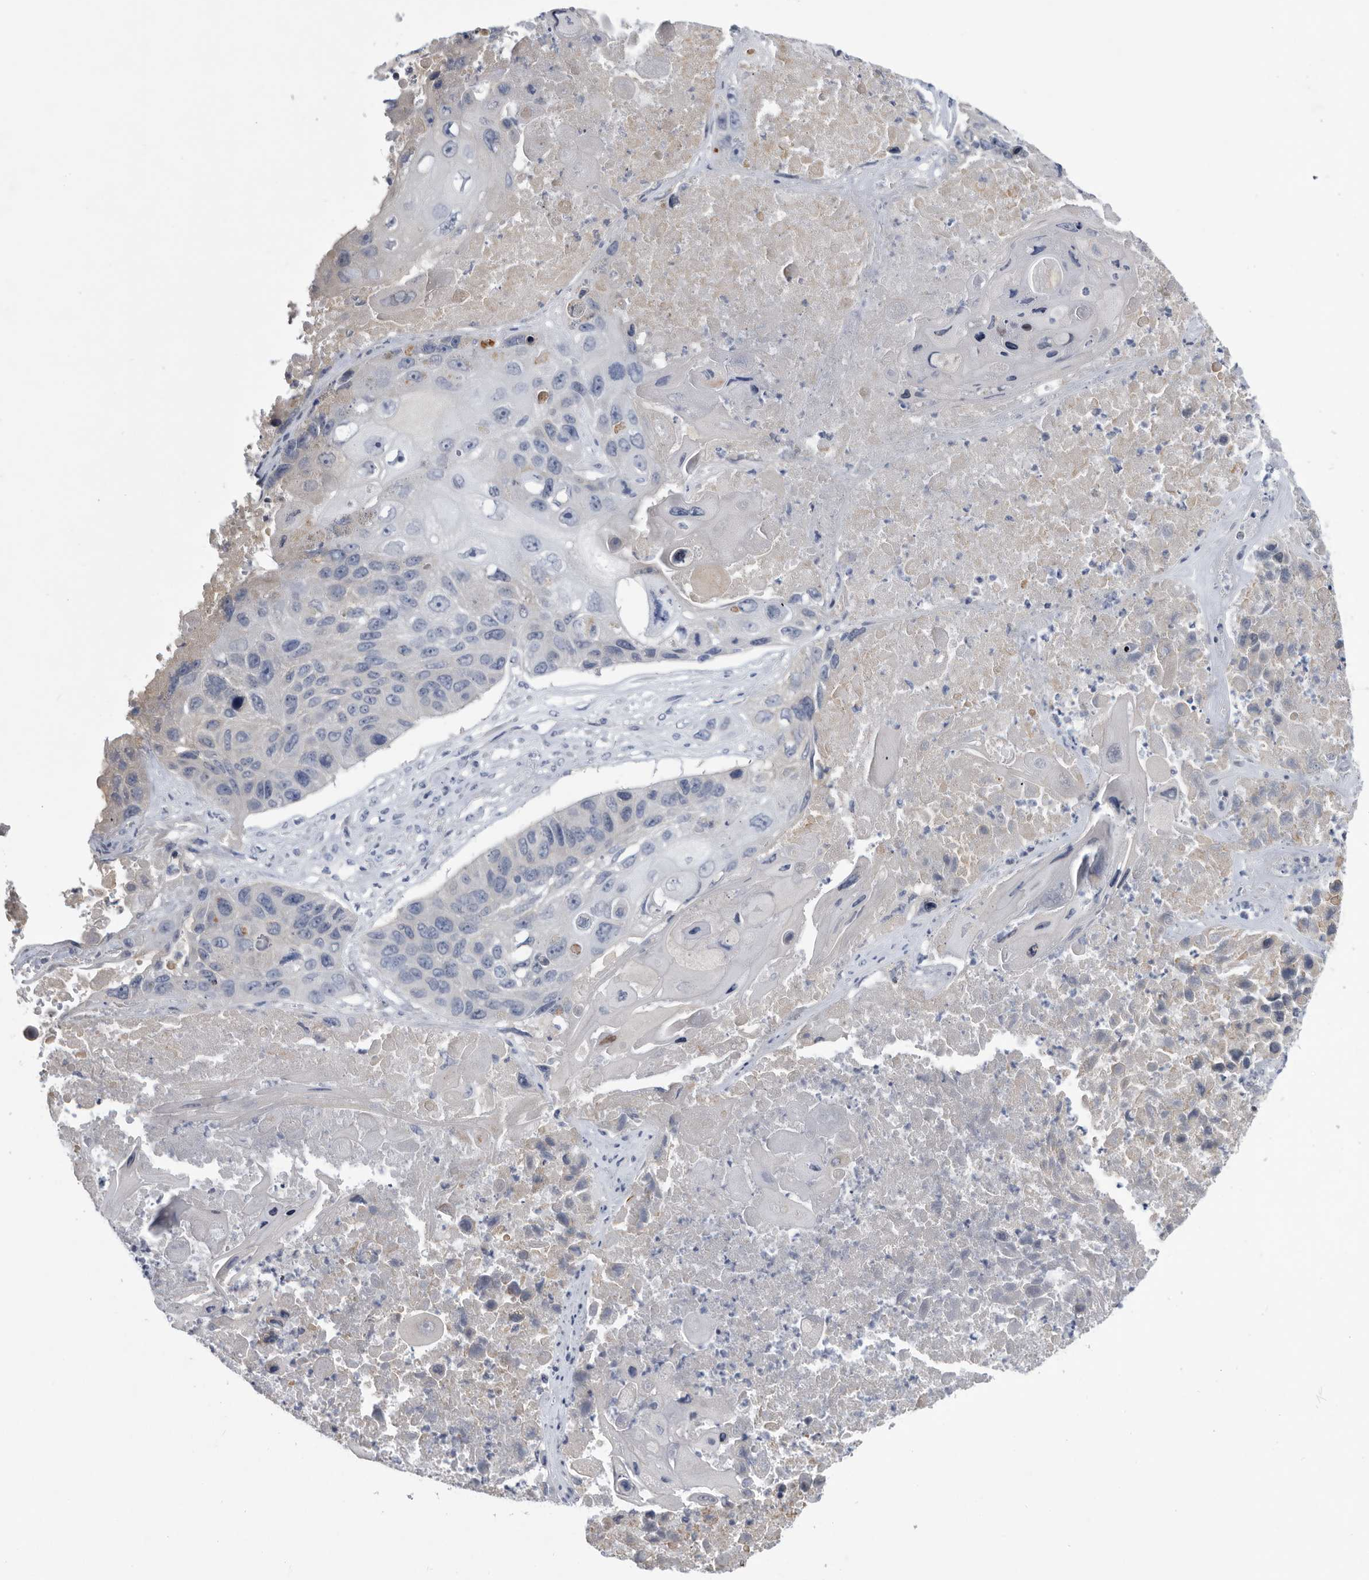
{"staining": {"intensity": "negative", "quantity": "none", "location": "none"}, "tissue": "lung cancer", "cell_type": "Tumor cells", "image_type": "cancer", "snomed": [{"axis": "morphology", "description": "Squamous cell carcinoma, NOS"}, {"axis": "topography", "description": "Lung"}], "caption": "Tumor cells are negative for protein expression in human squamous cell carcinoma (lung).", "gene": "BTBD6", "patient": {"sex": "male", "age": 61}}